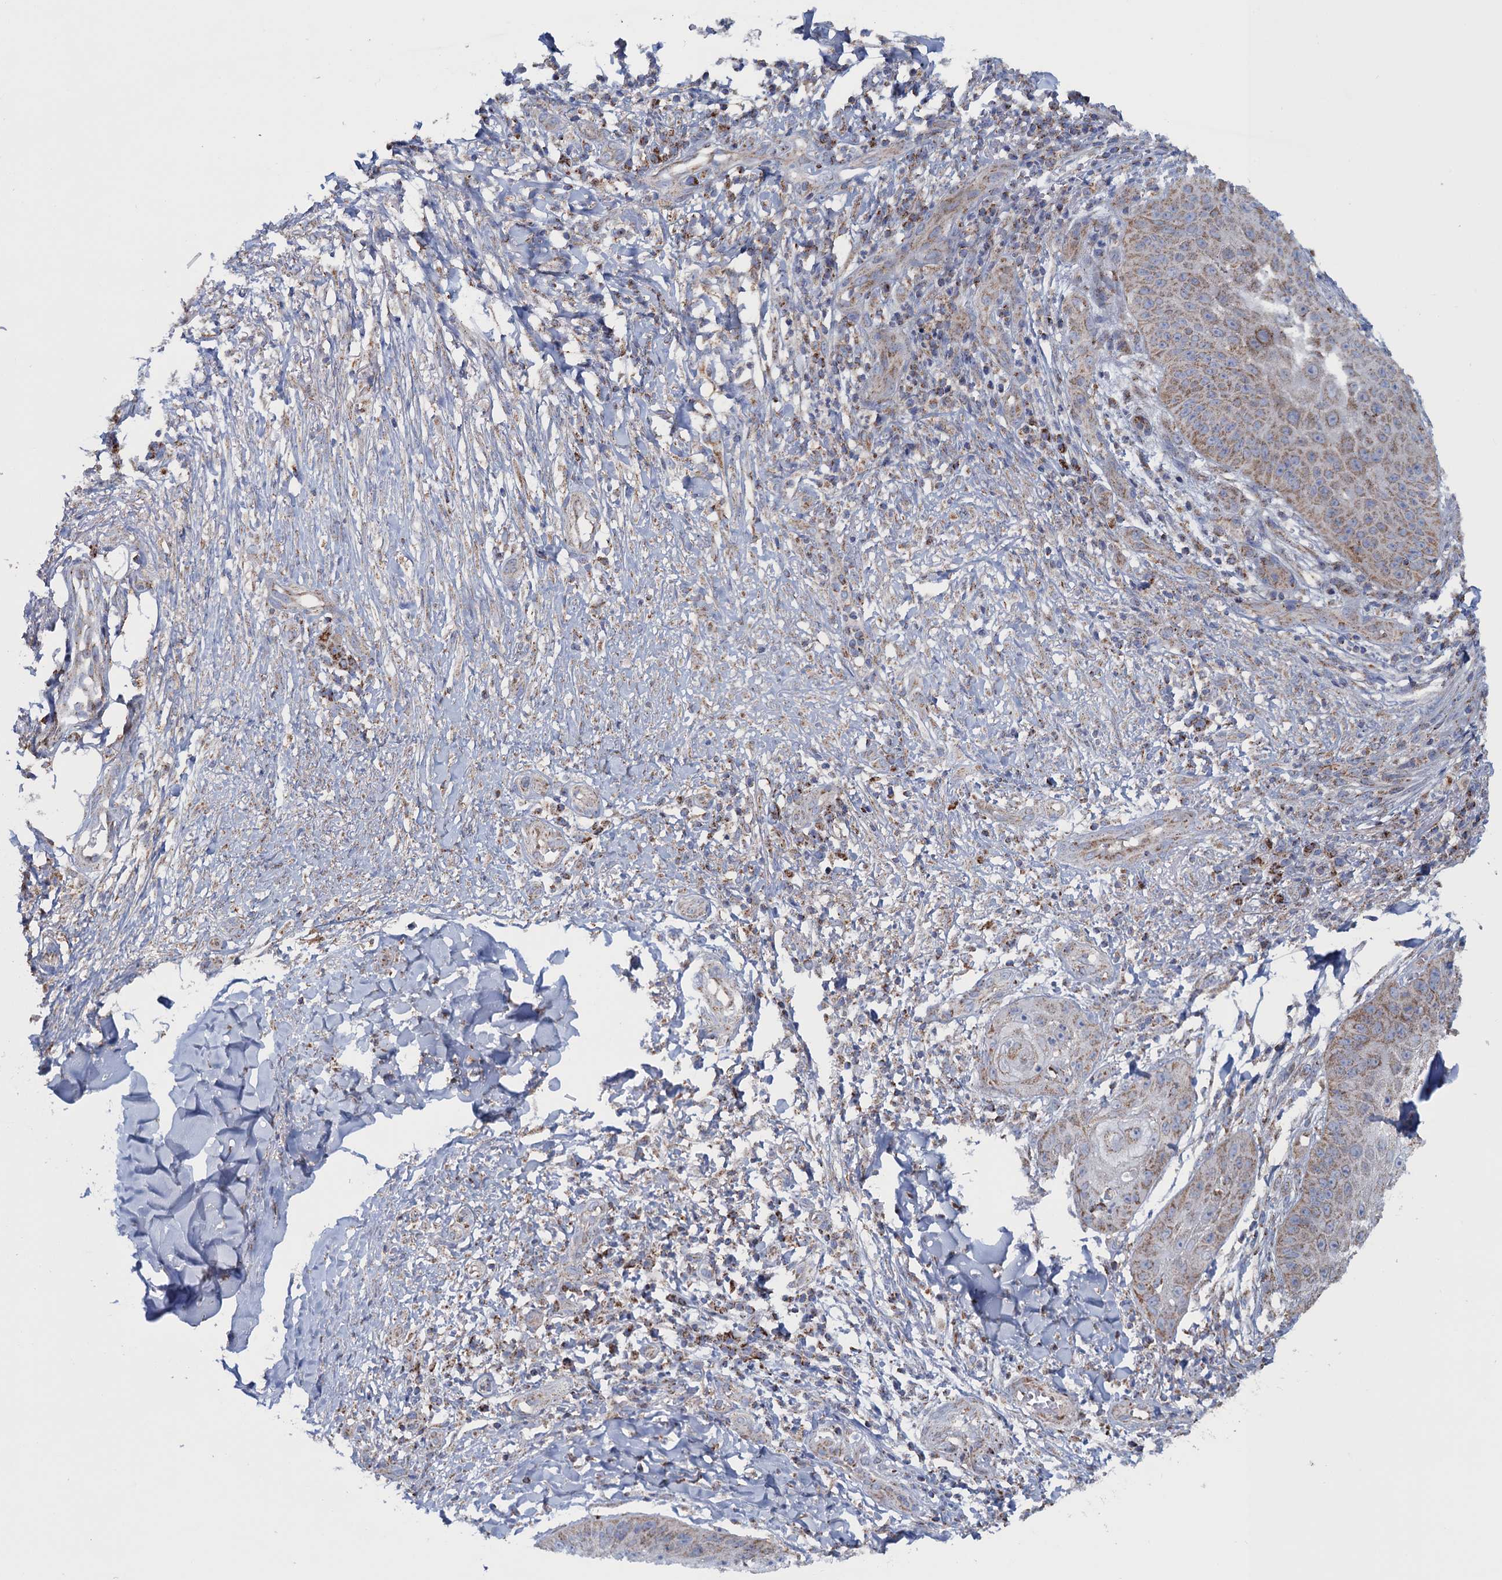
{"staining": {"intensity": "weak", "quantity": ">75%", "location": "cytoplasmic/membranous"}, "tissue": "skin cancer", "cell_type": "Tumor cells", "image_type": "cancer", "snomed": [{"axis": "morphology", "description": "Squamous cell carcinoma, NOS"}, {"axis": "topography", "description": "Skin"}], "caption": "A micrograph showing weak cytoplasmic/membranous expression in approximately >75% of tumor cells in skin cancer, as visualized by brown immunohistochemical staining.", "gene": "GTPBP3", "patient": {"sex": "male", "age": 70}}